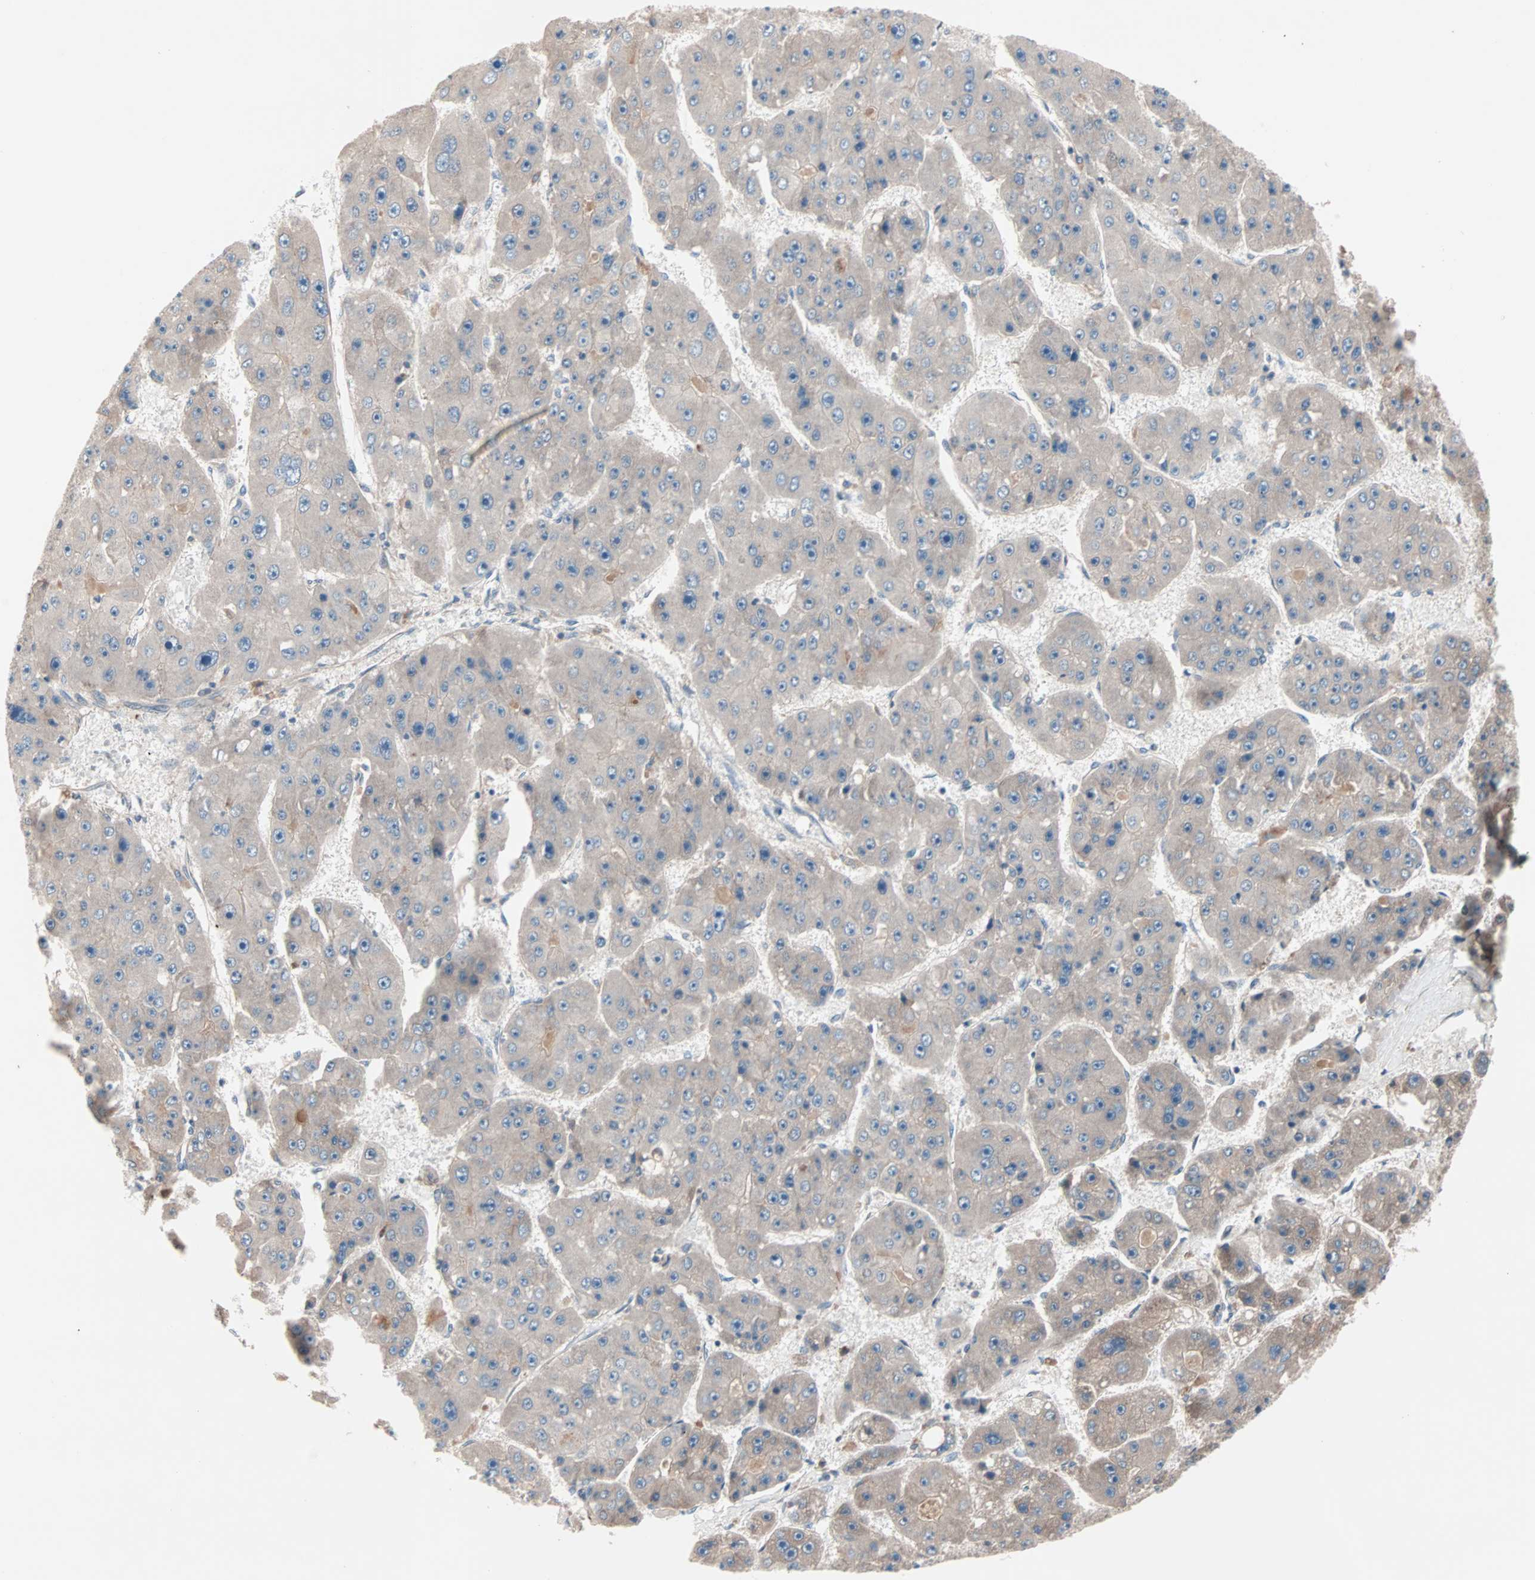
{"staining": {"intensity": "weak", "quantity": ">75%", "location": "cytoplasmic/membranous"}, "tissue": "liver cancer", "cell_type": "Tumor cells", "image_type": "cancer", "snomed": [{"axis": "morphology", "description": "Carcinoma, Hepatocellular, NOS"}, {"axis": "topography", "description": "Liver"}], "caption": "Immunohistochemical staining of hepatocellular carcinoma (liver) displays low levels of weak cytoplasmic/membranous expression in about >75% of tumor cells.", "gene": "CAD", "patient": {"sex": "female", "age": 61}}